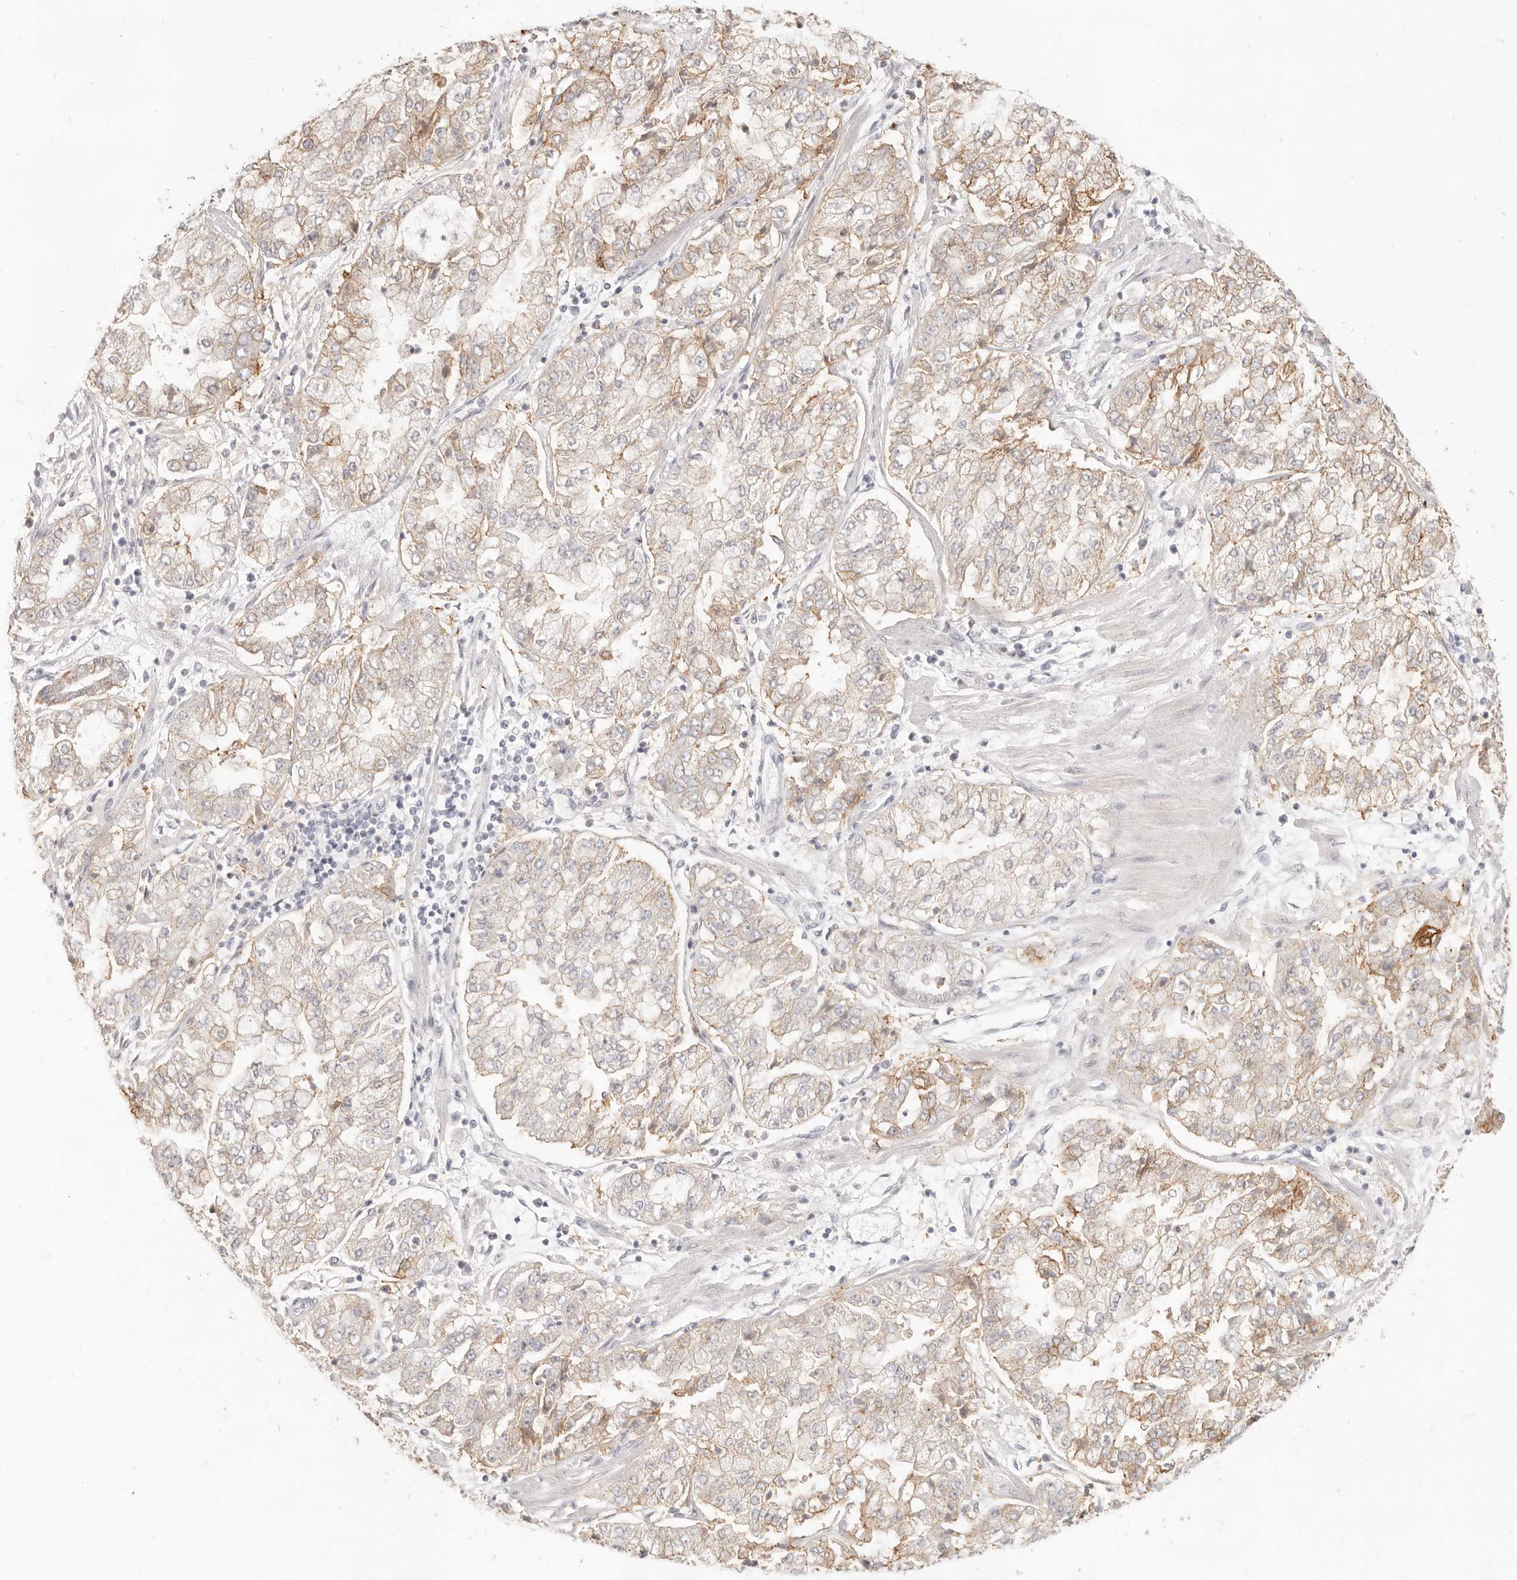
{"staining": {"intensity": "weak", "quantity": ">75%", "location": "cytoplasmic/membranous"}, "tissue": "stomach cancer", "cell_type": "Tumor cells", "image_type": "cancer", "snomed": [{"axis": "morphology", "description": "Adenocarcinoma, NOS"}, {"axis": "topography", "description": "Stomach"}], "caption": "This image reveals immunohistochemistry staining of stomach cancer, with low weak cytoplasmic/membranous positivity in approximately >75% of tumor cells.", "gene": "EPCAM", "patient": {"sex": "male", "age": 76}}